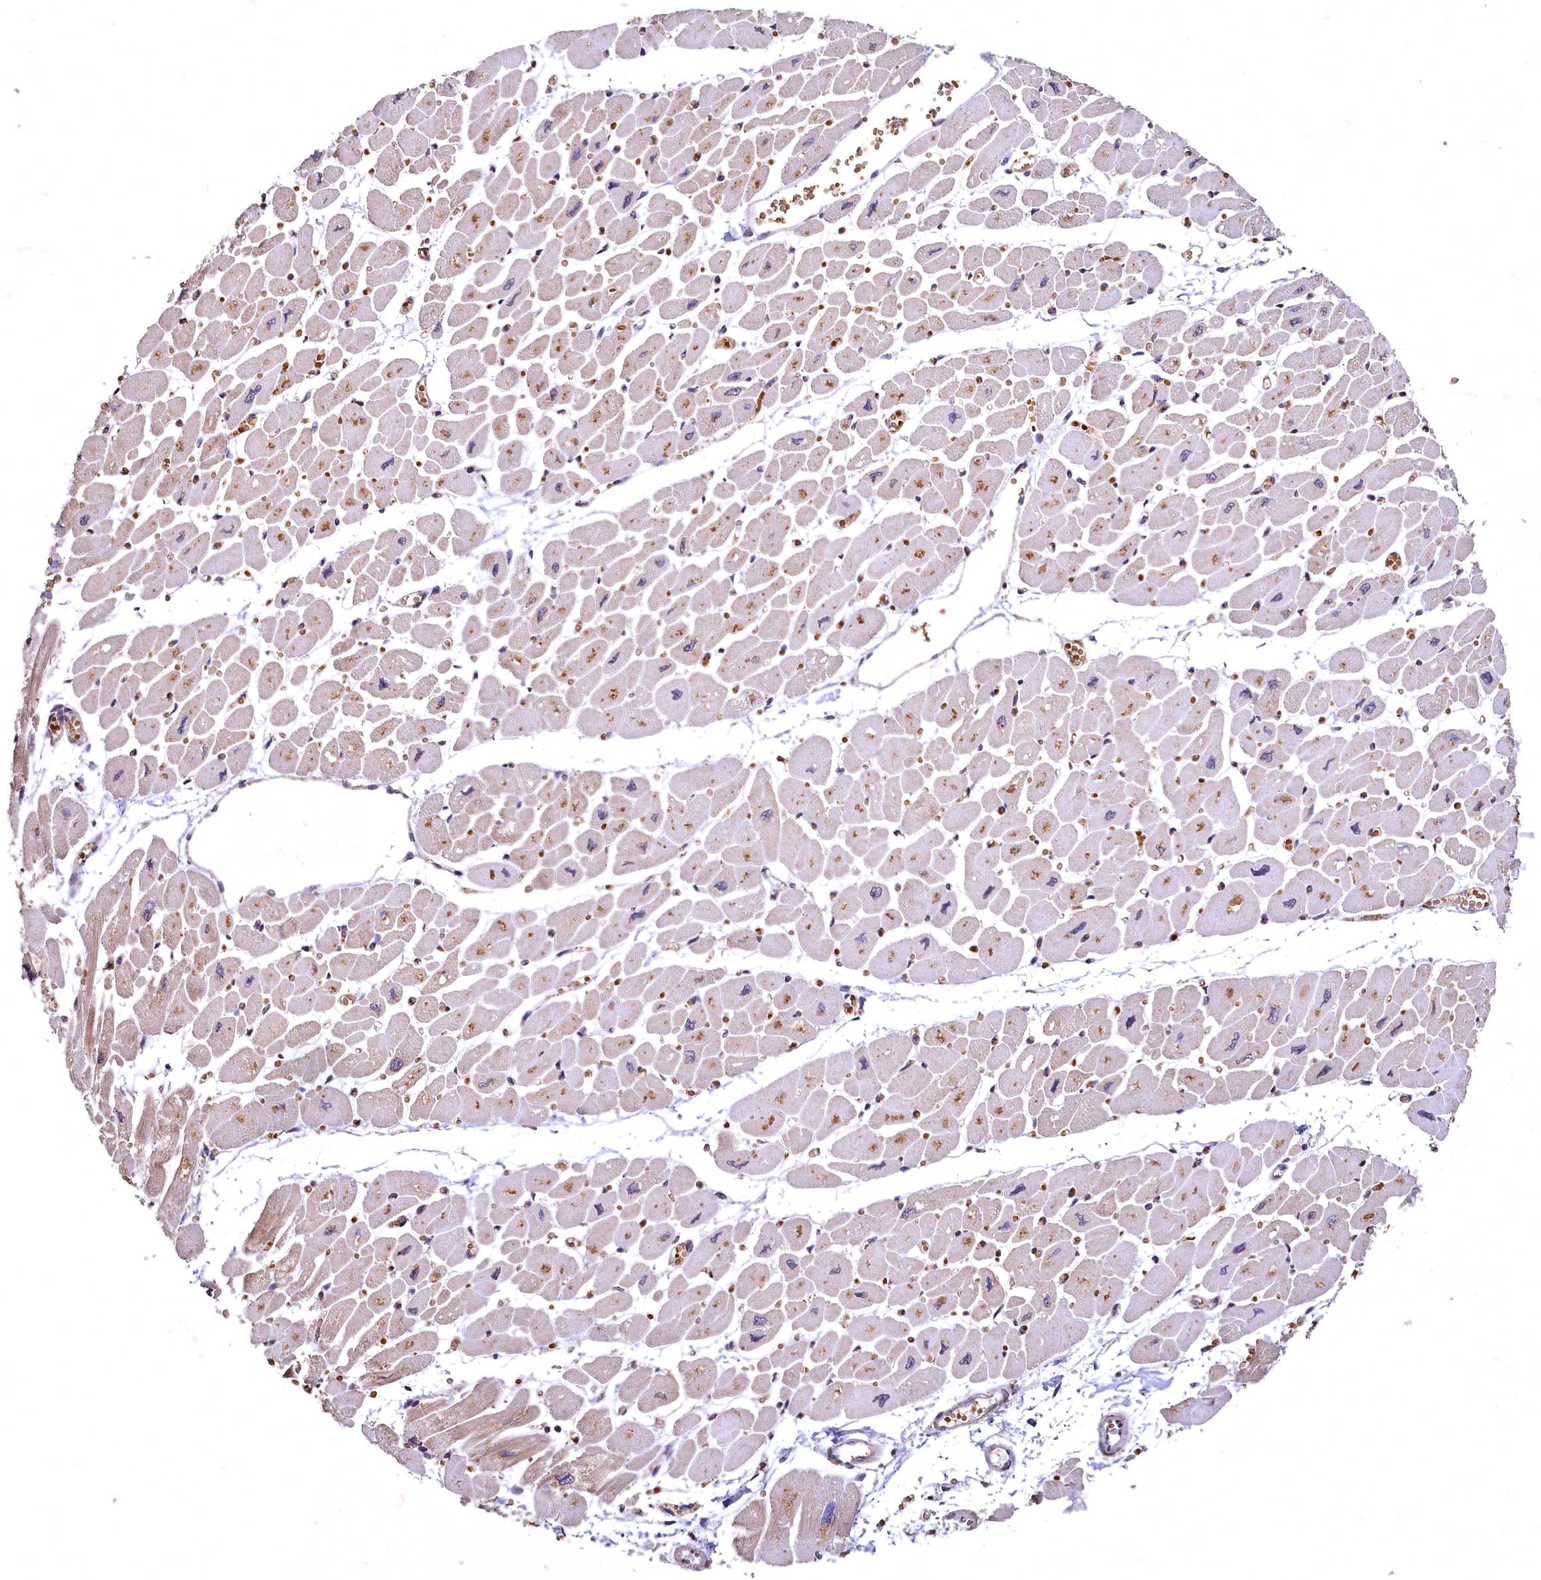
{"staining": {"intensity": "moderate", "quantity": ">75%", "location": "cytoplasmic/membranous"}, "tissue": "heart muscle", "cell_type": "Cardiomyocytes", "image_type": "normal", "snomed": [{"axis": "morphology", "description": "Normal tissue, NOS"}, {"axis": "topography", "description": "Heart"}], "caption": "Approximately >75% of cardiomyocytes in unremarkable human heart muscle reveal moderate cytoplasmic/membranous protein staining as visualized by brown immunohistochemical staining.", "gene": "SPTA1", "patient": {"sex": "female", "age": 54}}